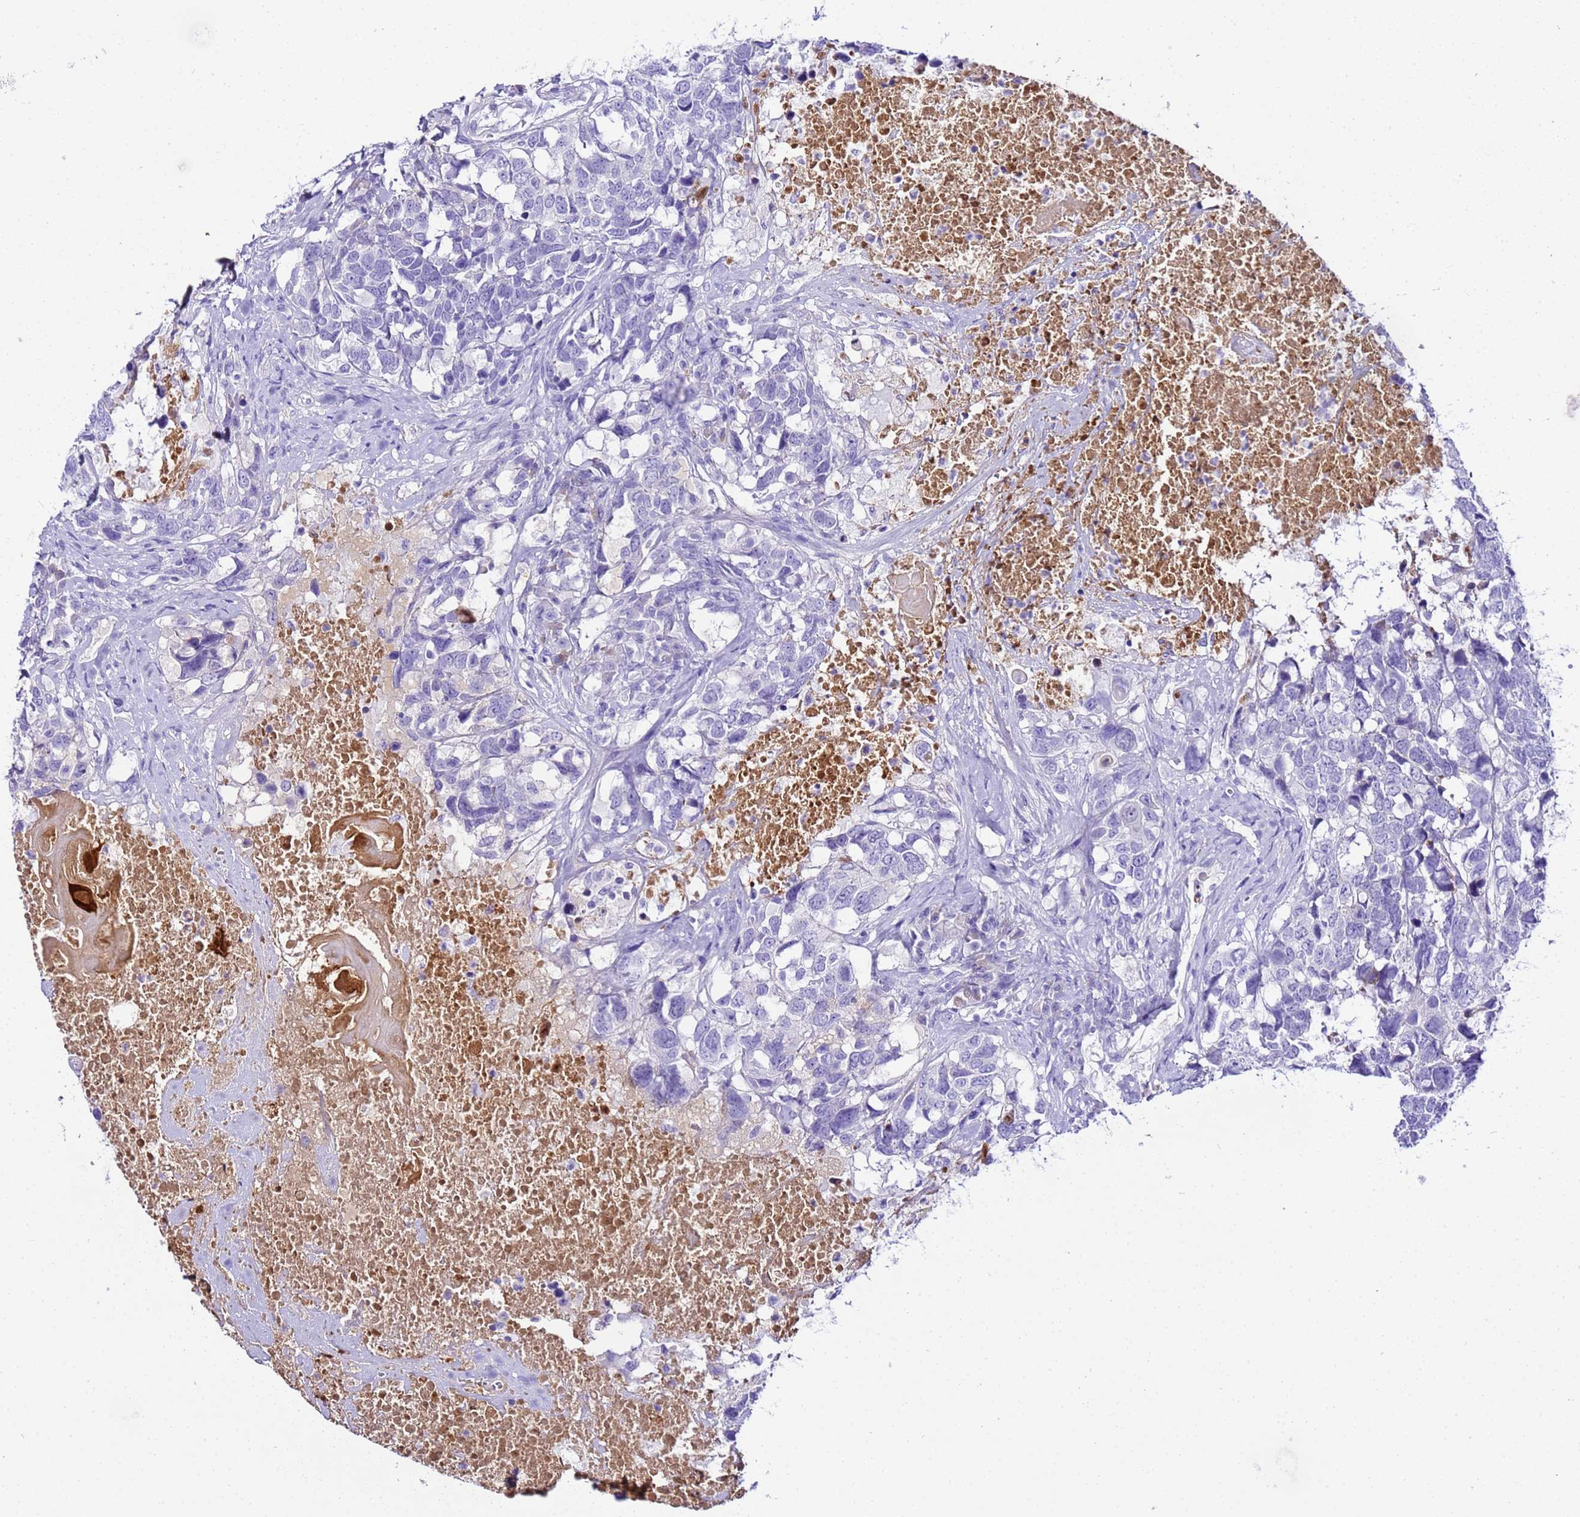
{"staining": {"intensity": "negative", "quantity": "none", "location": "none"}, "tissue": "head and neck cancer", "cell_type": "Tumor cells", "image_type": "cancer", "snomed": [{"axis": "morphology", "description": "Squamous cell carcinoma, NOS"}, {"axis": "topography", "description": "Head-Neck"}], "caption": "IHC image of neoplastic tissue: head and neck cancer stained with DAB exhibits no significant protein expression in tumor cells. (DAB (3,3'-diaminobenzidine) immunohistochemistry with hematoxylin counter stain).", "gene": "CFHR2", "patient": {"sex": "male", "age": 66}}